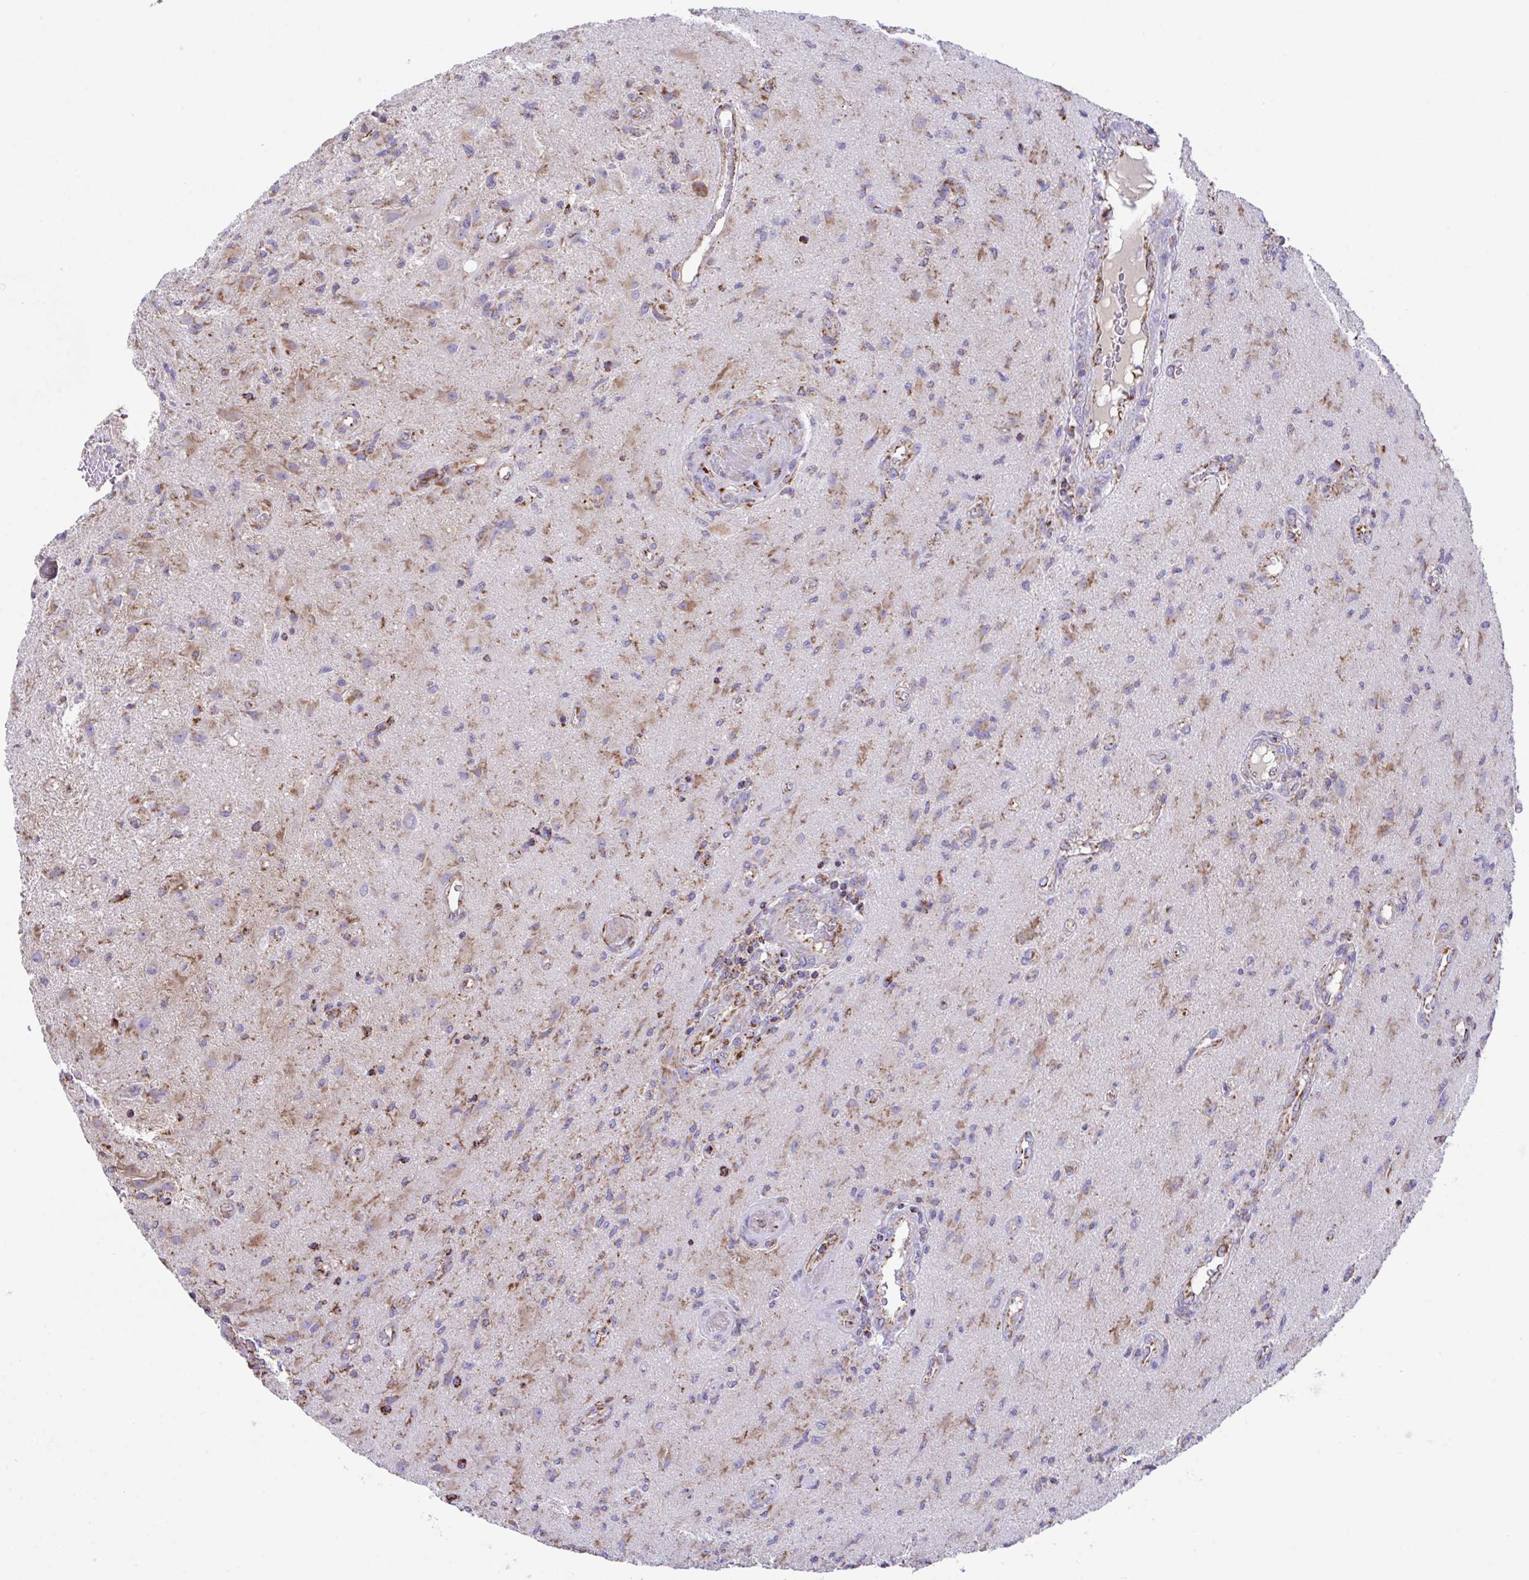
{"staining": {"intensity": "moderate", "quantity": "25%-75%", "location": "cytoplasmic/membranous"}, "tissue": "glioma", "cell_type": "Tumor cells", "image_type": "cancer", "snomed": [{"axis": "morphology", "description": "Glioma, malignant, High grade"}, {"axis": "topography", "description": "Brain"}], "caption": "A high-resolution histopathology image shows IHC staining of glioma, which demonstrates moderate cytoplasmic/membranous staining in about 25%-75% of tumor cells. The protein of interest is stained brown, and the nuclei are stained in blue (DAB (3,3'-diaminobenzidine) IHC with brightfield microscopy, high magnification).", "gene": "PCMTD2", "patient": {"sex": "male", "age": 67}}